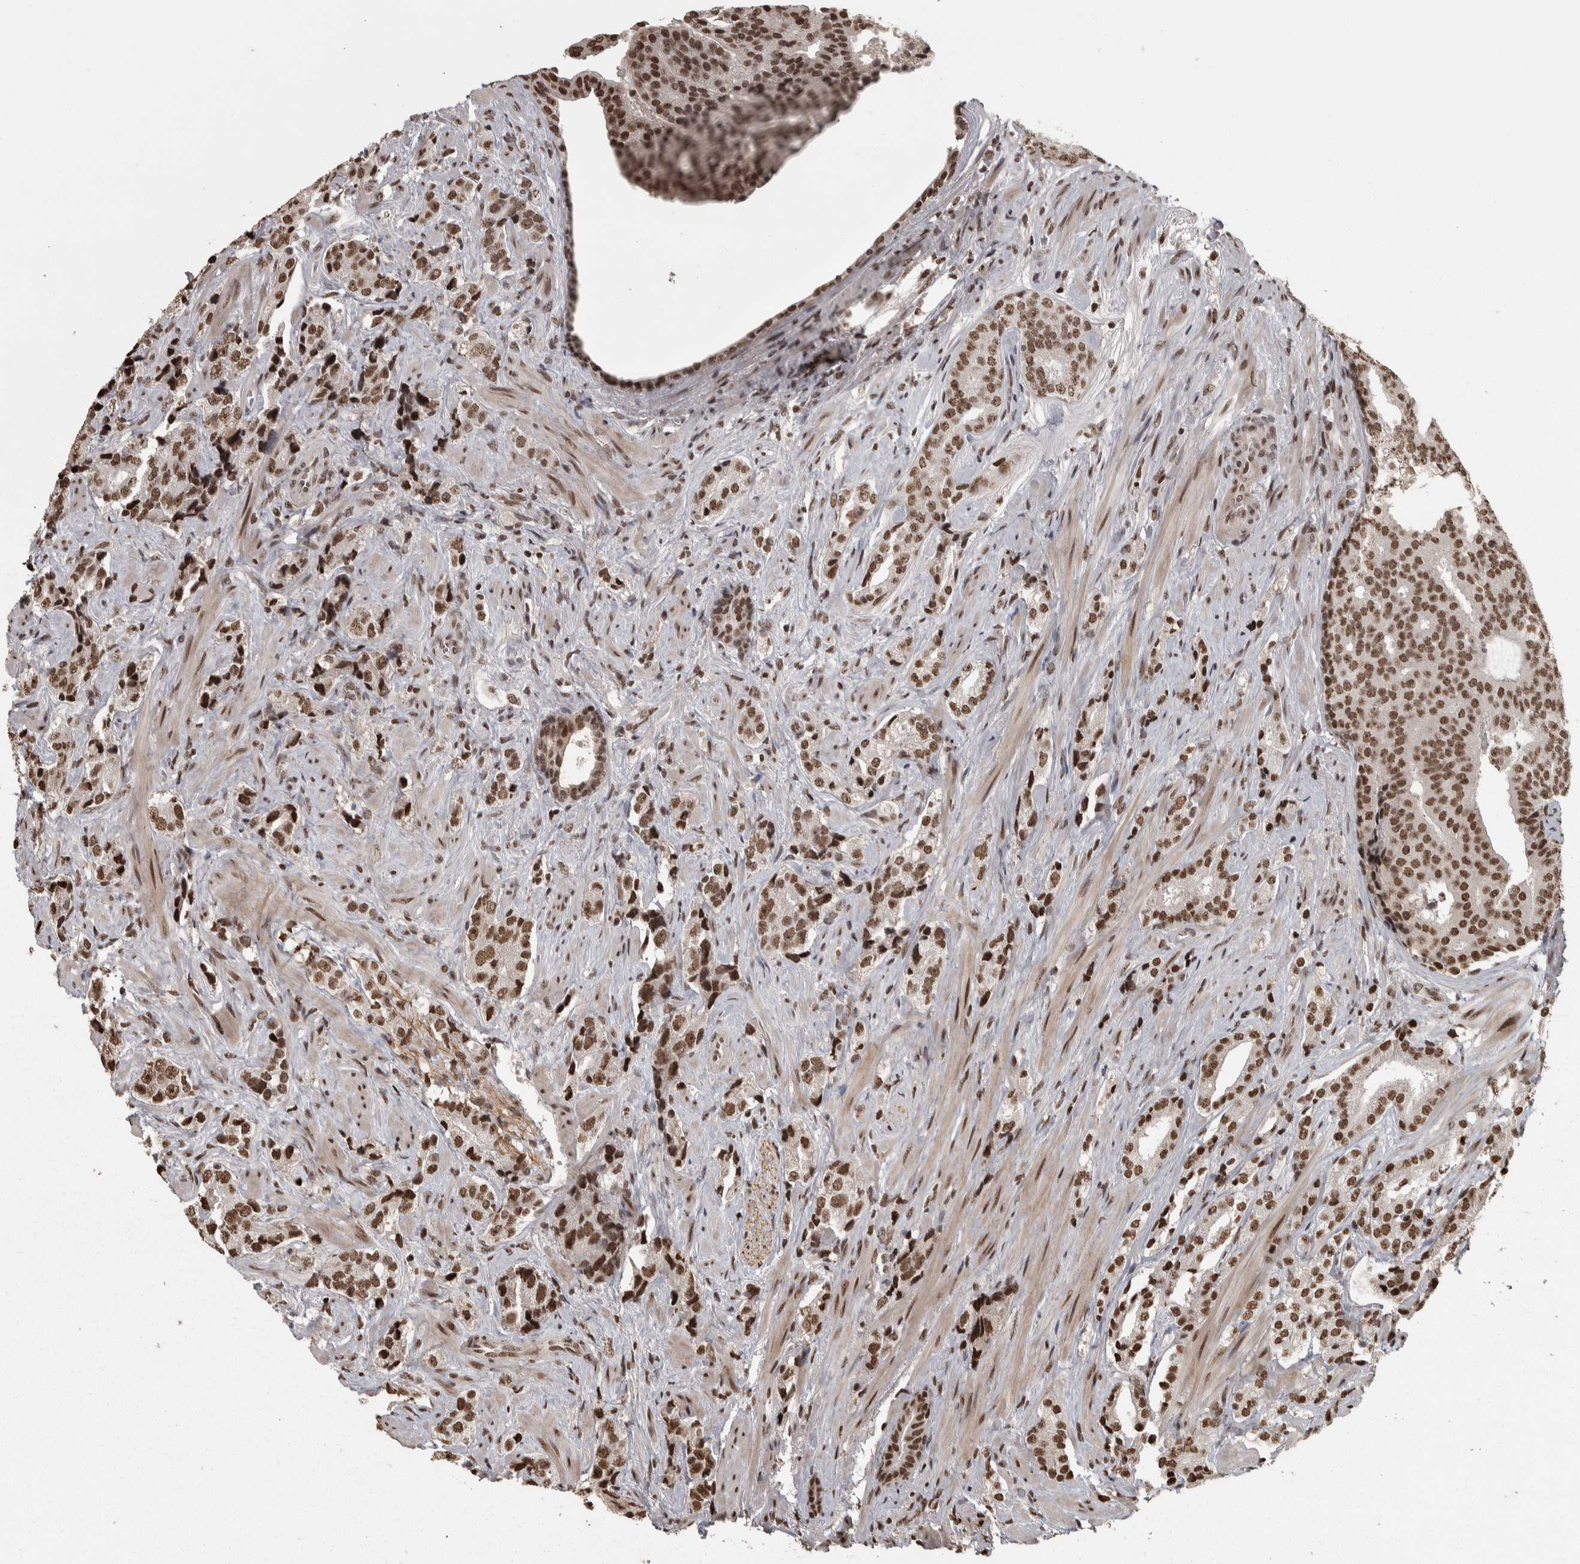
{"staining": {"intensity": "moderate", "quantity": ">75%", "location": "cytoplasmic/membranous"}, "tissue": "prostate cancer", "cell_type": "Tumor cells", "image_type": "cancer", "snomed": [{"axis": "morphology", "description": "Adenocarcinoma, High grade"}, {"axis": "topography", "description": "Prostate"}], "caption": "IHC staining of prostate high-grade adenocarcinoma, which displays medium levels of moderate cytoplasmic/membranous staining in approximately >75% of tumor cells indicating moderate cytoplasmic/membranous protein staining. The staining was performed using DAB (brown) for protein detection and nuclei were counterstained in hematoxylin (blue).", "gene": "ZFHX4", "patient": {"sex": "male", "age": 71}}